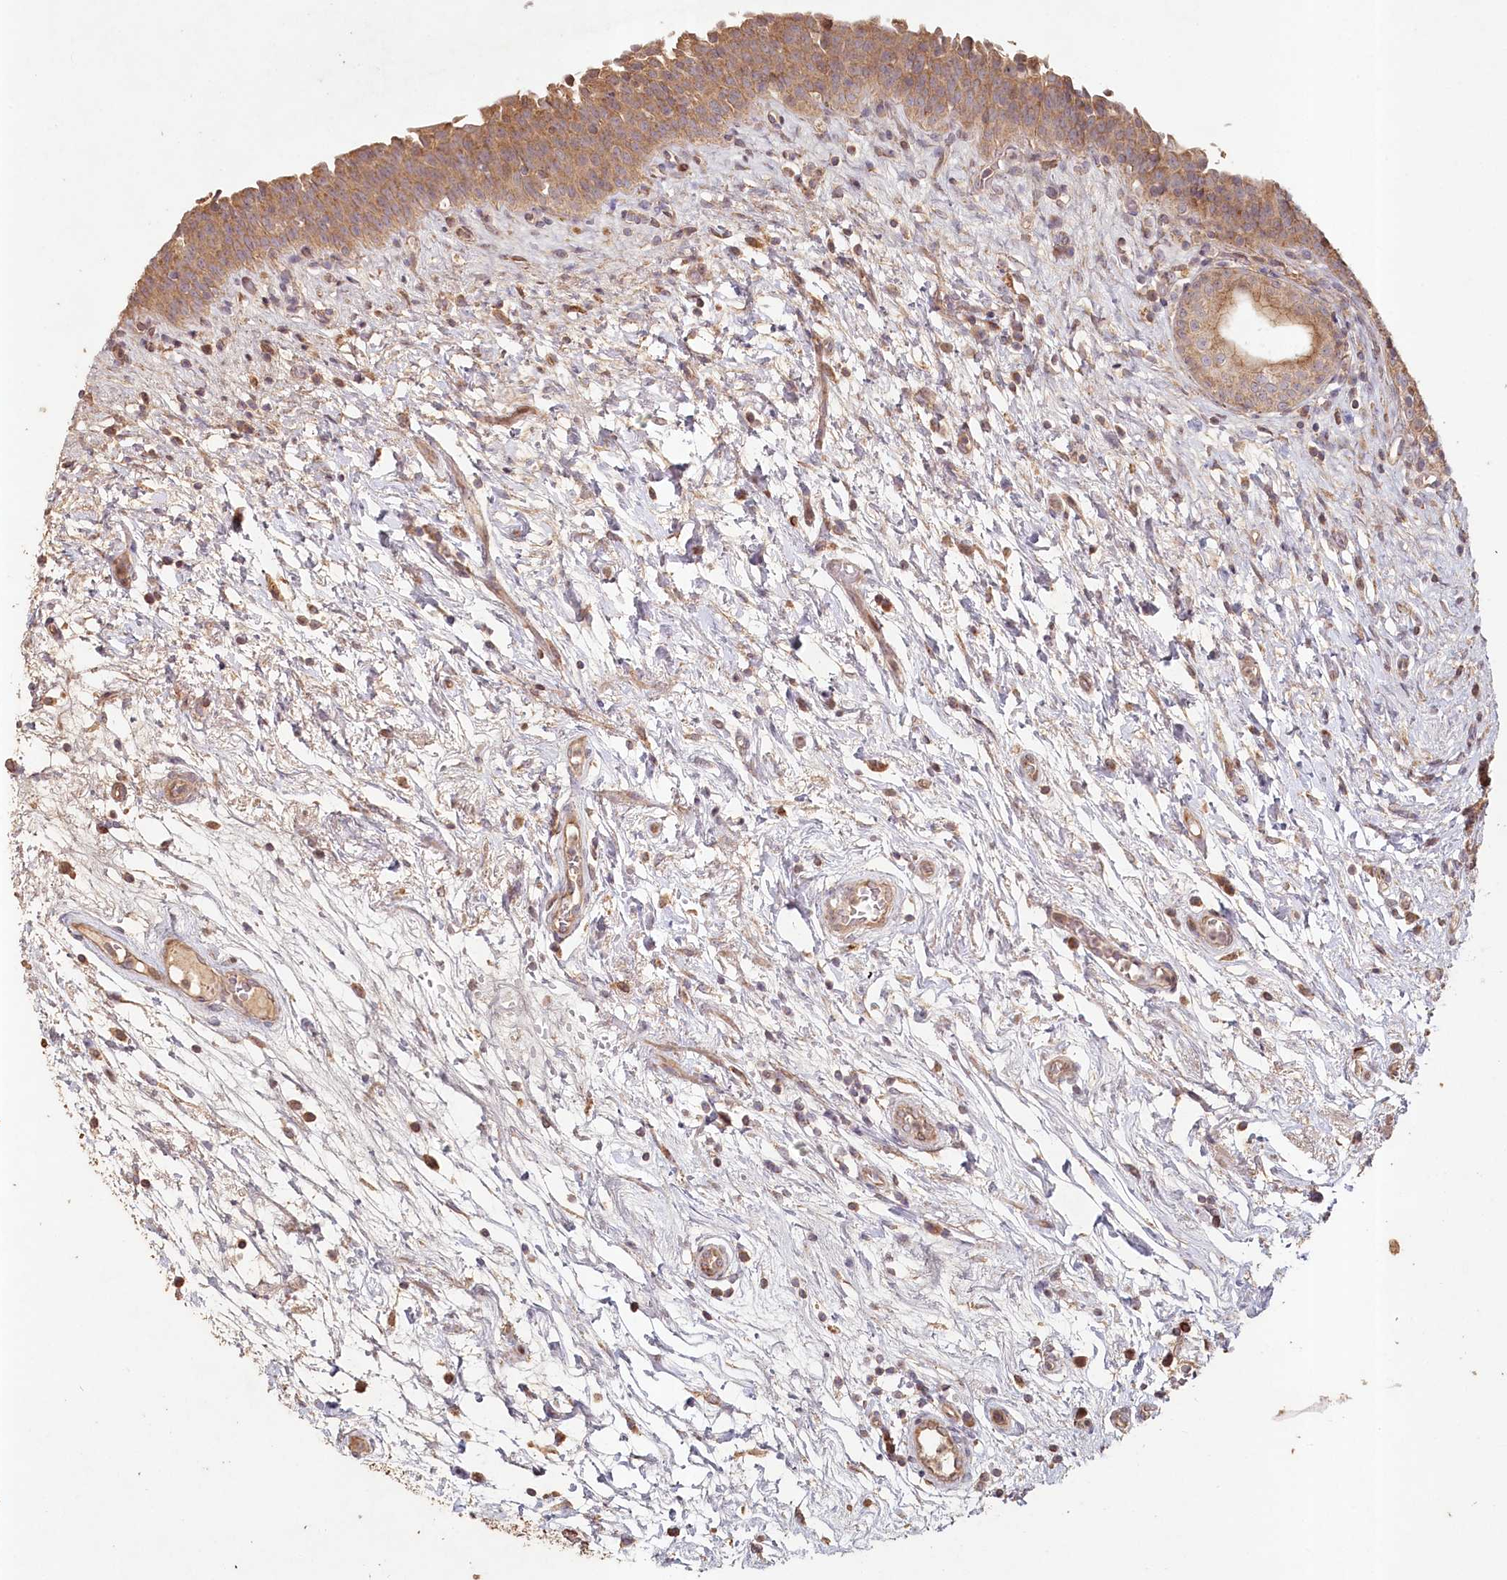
{"staining": {"intensity": "moderate", "quantity": ">75%", "location": "cytoplasmic/membranous"}, "tissue": "urinary bladder", "cell_type": "Urothelial cells", "image_type": "normal", "snomed": [{"axis": "morphology", "description": "Normal tissue, NOS"}, {"axis": "topography", "description": "Urinary bladder"}], "caption": "Immunohistochemistry staining of normal urinary bladder, which demonstrates medium levels of moderate cytoplasmic/membranous expression in about >75% of urothelial cells indicating moderate cytoplasmic/membranous protein positivity. The staining was performed using DAB (brown) for protein detection and nuclei were counterstained in hematoxylin (blue).", "gene": "HAL", "patient": {"sex": "male", "age": 83}}